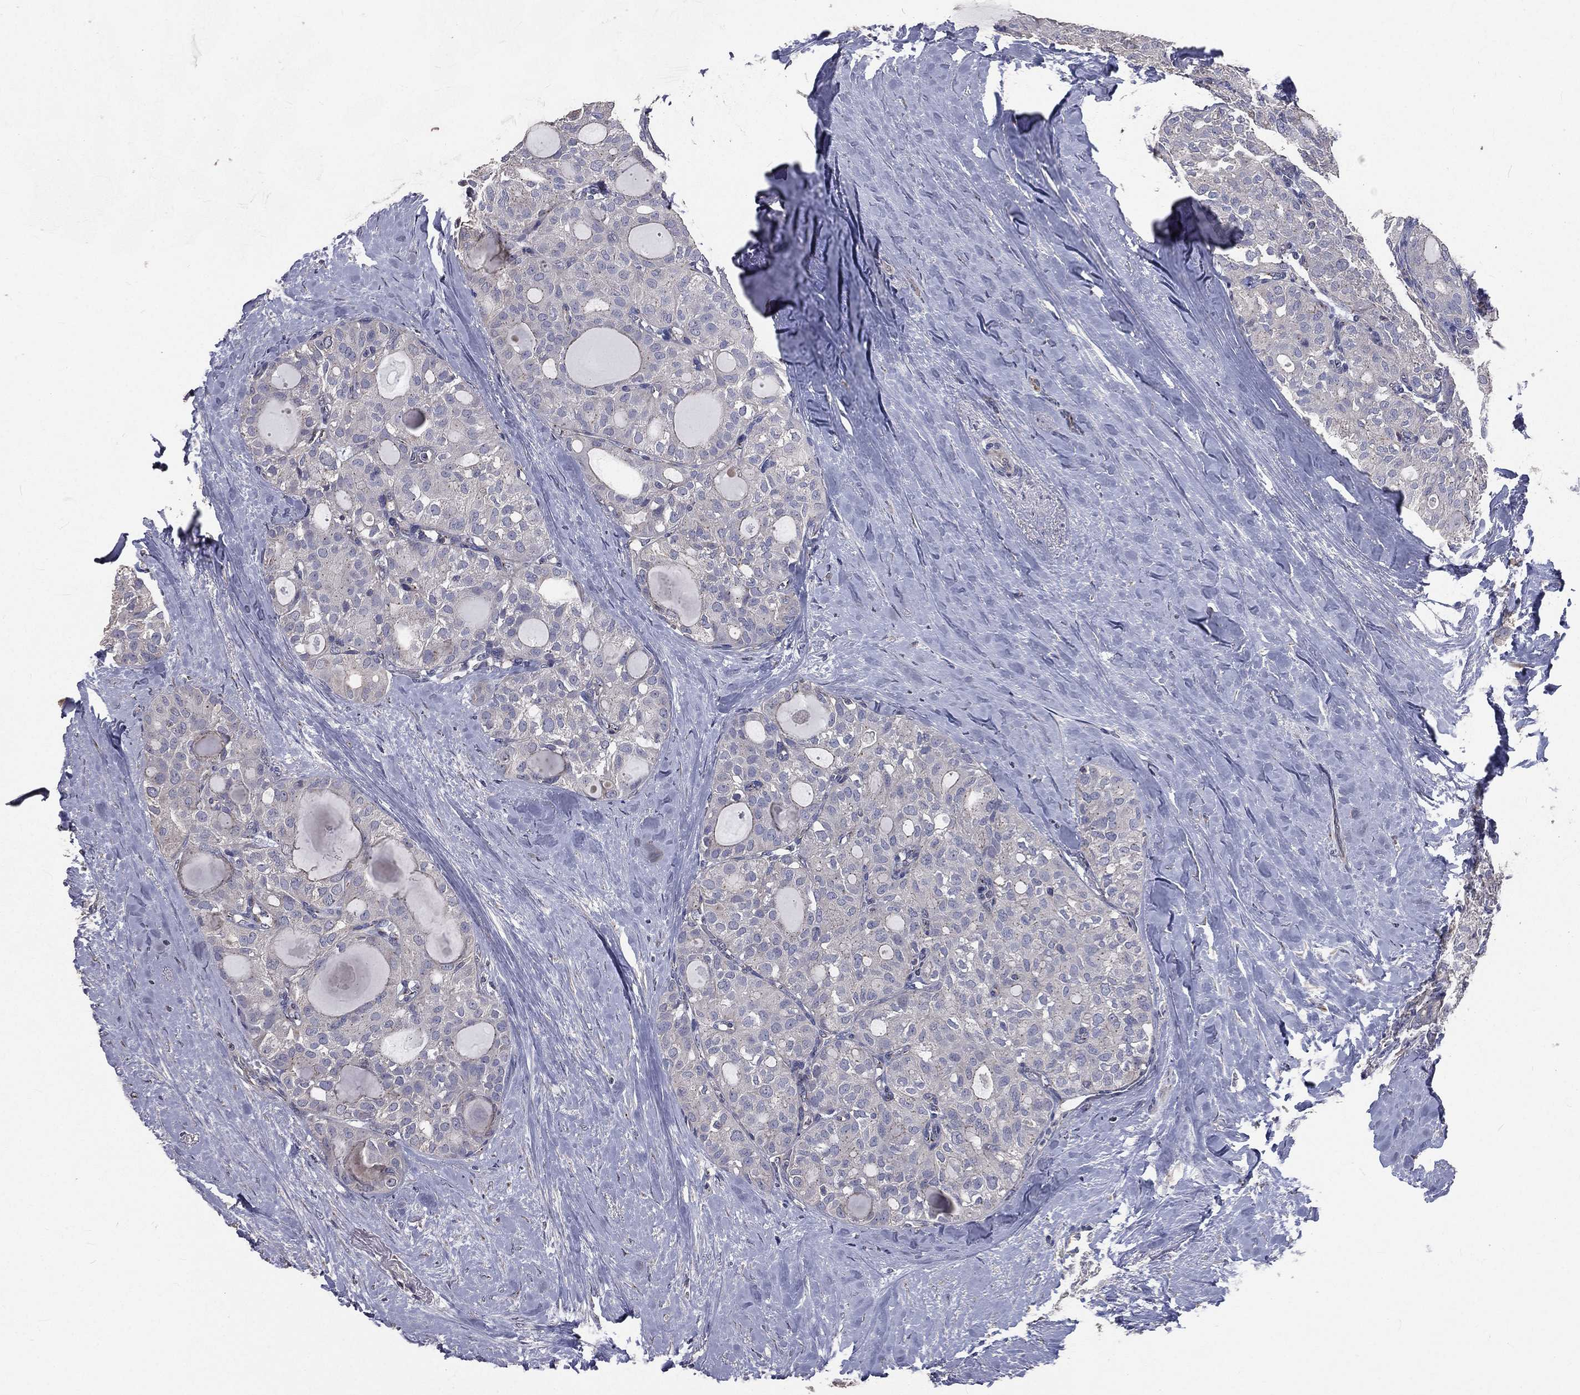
{"staining": {"intensity": "negative", "quantity": "none", "location": "none"}, "tissue": "thyroid cancer", "cell_type": "Tumor cells", "image_type": "cancer", "snomed": [{"axis": "morphology", "description": "Follicular adenoma carcinoma, NOS"}, {"axis": "topography", "description": "Thyroid gland"}], "caption": "The image exhibits no staining of tumor cells in thyroid follicular adenoma carcinoma.", "gene": "CROCC", "patient": {"sex": "male", "age": 75}}